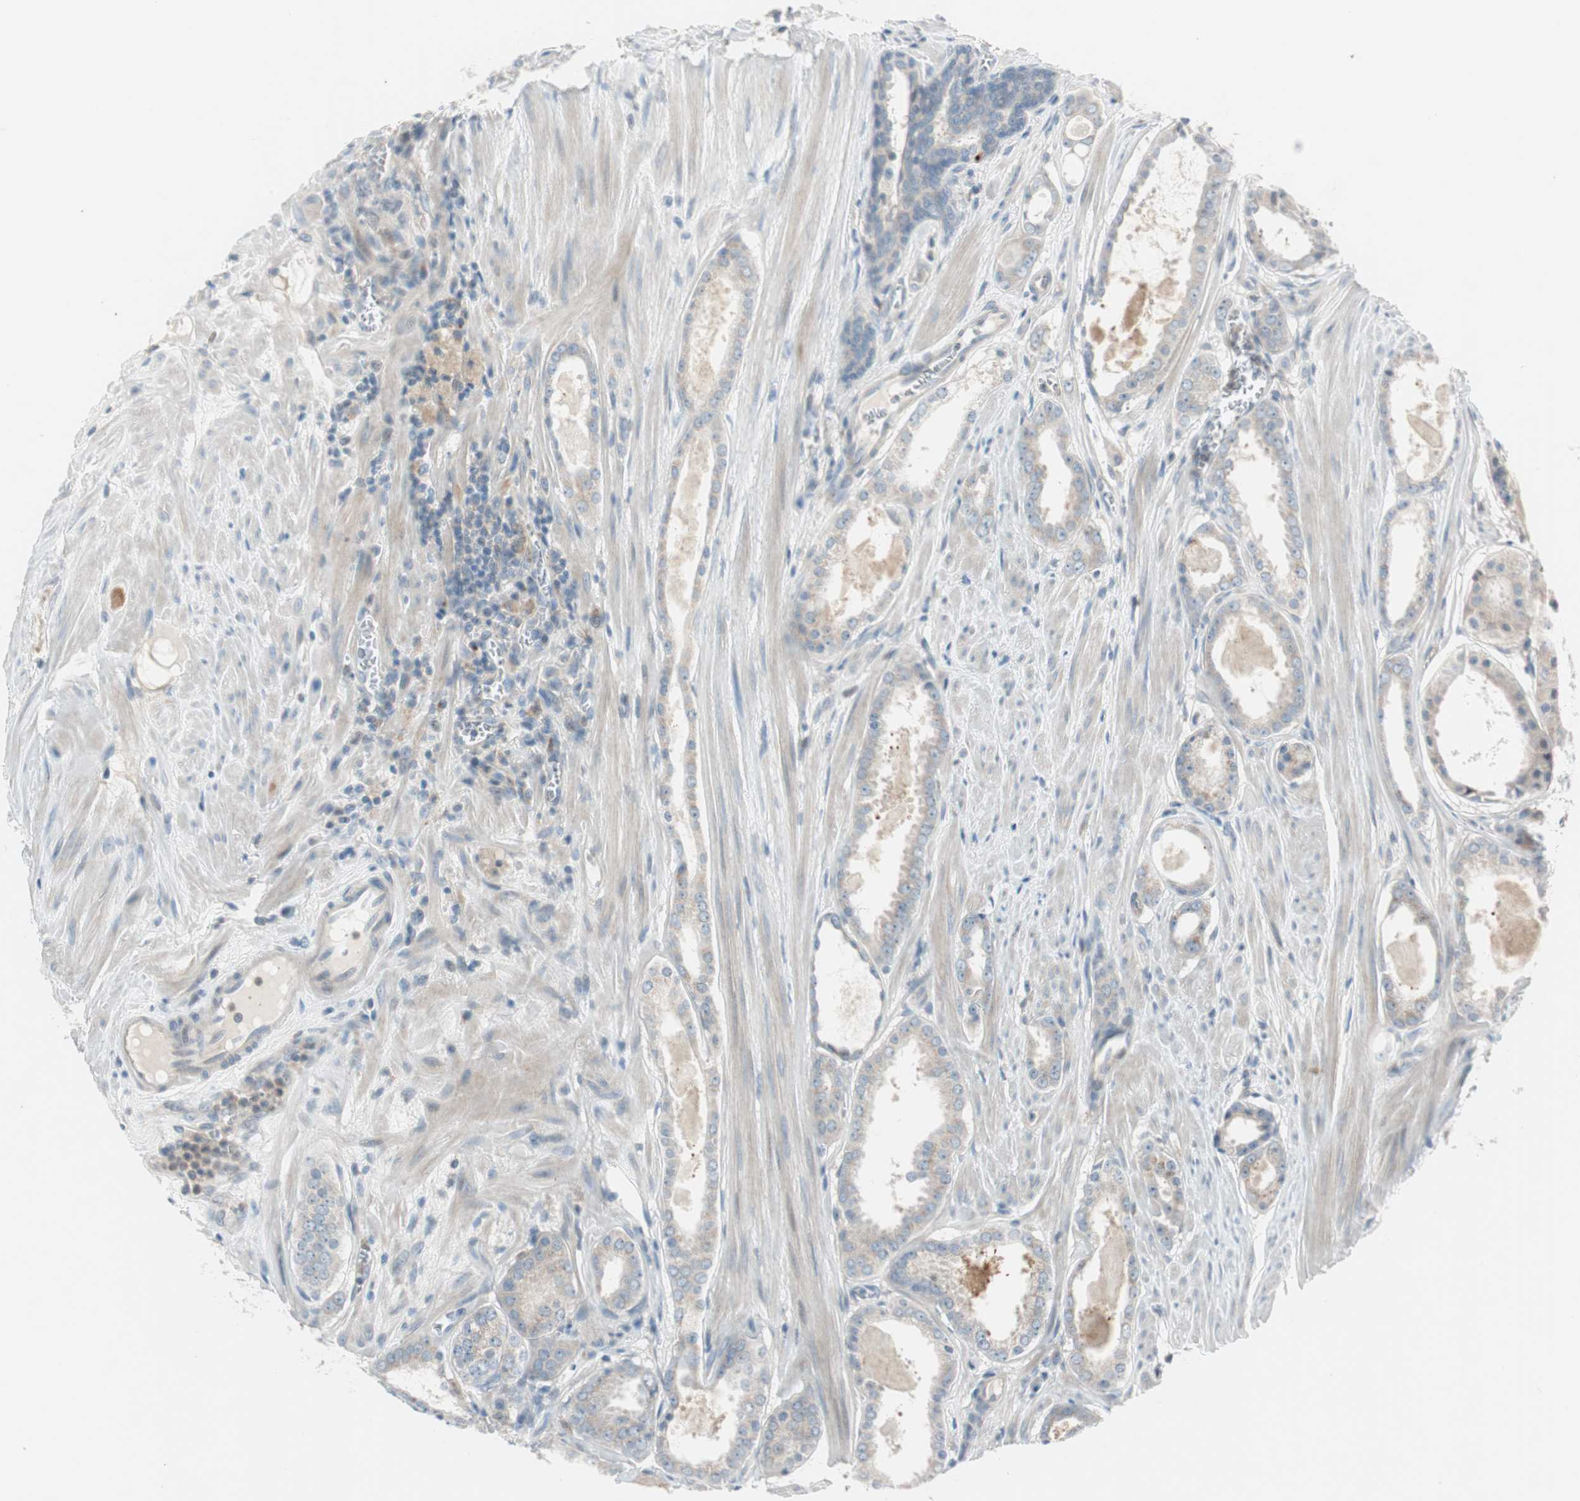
{"staining": {"intensity": "weak", "quantity": ">75%", "location": "cytoplasmic/membranous"}, "tissue": "prostate cancer", "cell_type": "Tumor cells", "image_type": "cancer", "snomed": [{"axis": "morphology", "description": "Adenocarcinoma, Low grade"}, {"axis": "topography", "description": "Prostate"}], "caption": "IHC micrograph of prostate cancer stained for a protein (brown), which shows low levels of weak cytoplasmic/membranous staining in about >75% of tumor cells.", "gene": "CGRRF1", "patient": {"sex": "male", "age": 57}}